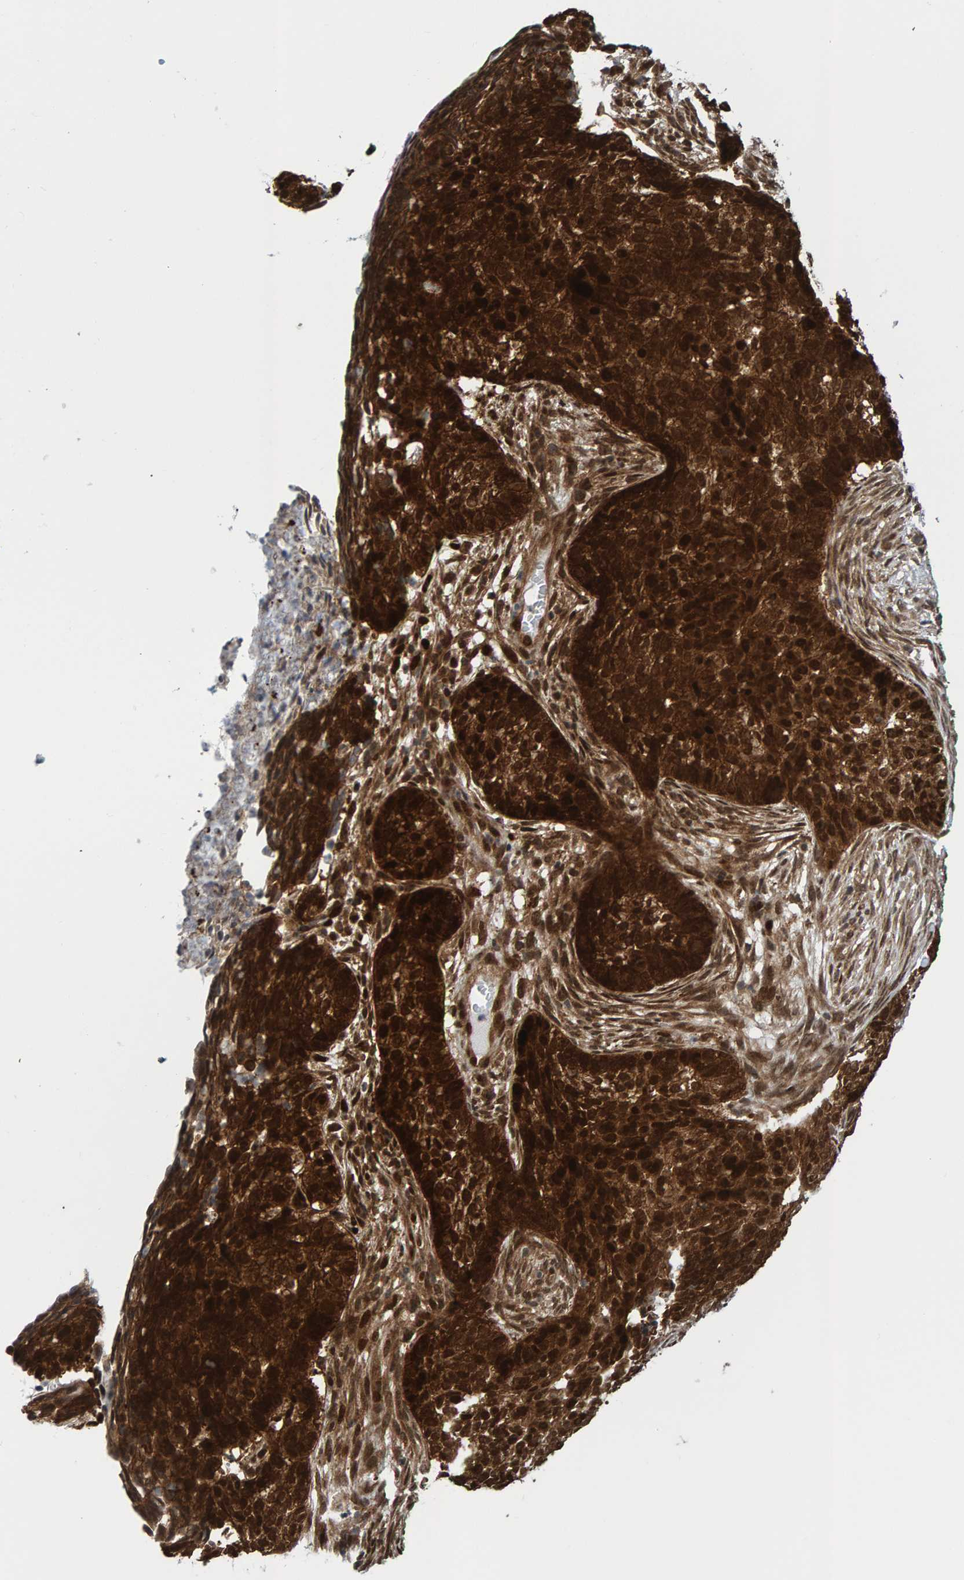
{"staining": {"intensity": "strong", "quantity": ">75%", "location": "cytoplasmic/membranous,nuclear"}, "tissue": "skin cancer", "cell_type": "Tumor cells", "image_type": "cancer", "snomed": [{"axis": "morphology", "description": "Basal cell carcinoma"}, {"axis": "topography", "description": "Skin"}], "caption": "Immunohistochemistry (IHC) of human skin cancer displays high levels of strong cytoplasmic/membranous and nuclear positivity in approximately >75% of tumor cells. The protein of interest is stained brown, and the nuclei are stained in blue (DAB IHC with brightfield microscopy, high magnification).", "gene": "ZNF366", "patient": {"sex": "male", "age": 85}}